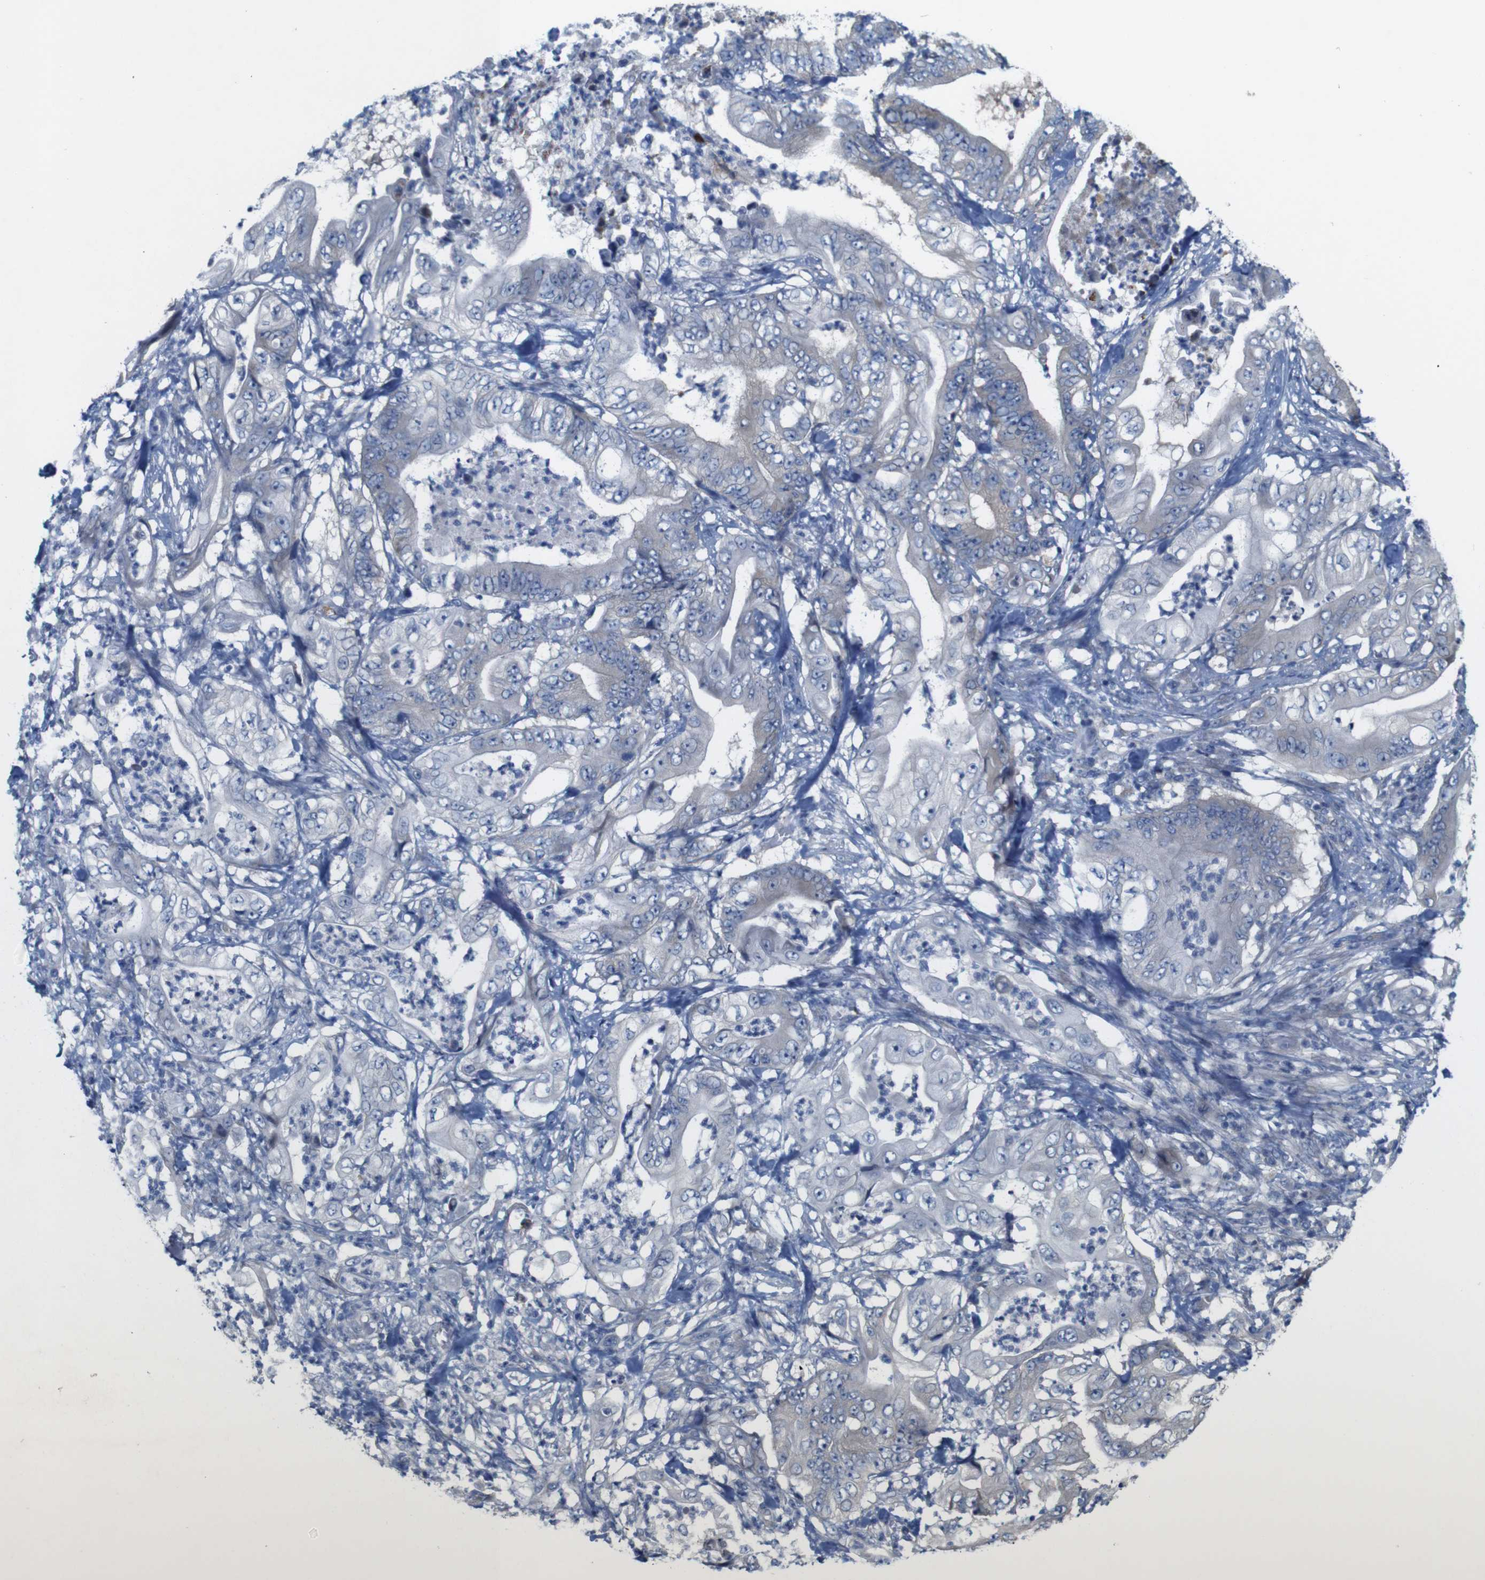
{"staining": {"intensity": "negative", "quantity": "none", "location": "none"}, "tissue": "stomach cancer", "cell_type": "Tumor cells", "image_type": "cancer", "snomed": [{"axis": "morphology", "description": "Adenocarcinoma, NOS"}, {"axis": "topography", "description": "Stomach"}], "caption": "High magnification brightfield microscopy of adenocarcinoma (stomach) stained with DAB (brown) and counterstained with hematoxylin (blue): tumor cells show no significant positivity.", "gene": "MYEOV", "patient": {"sex": "female", "age": 73}}